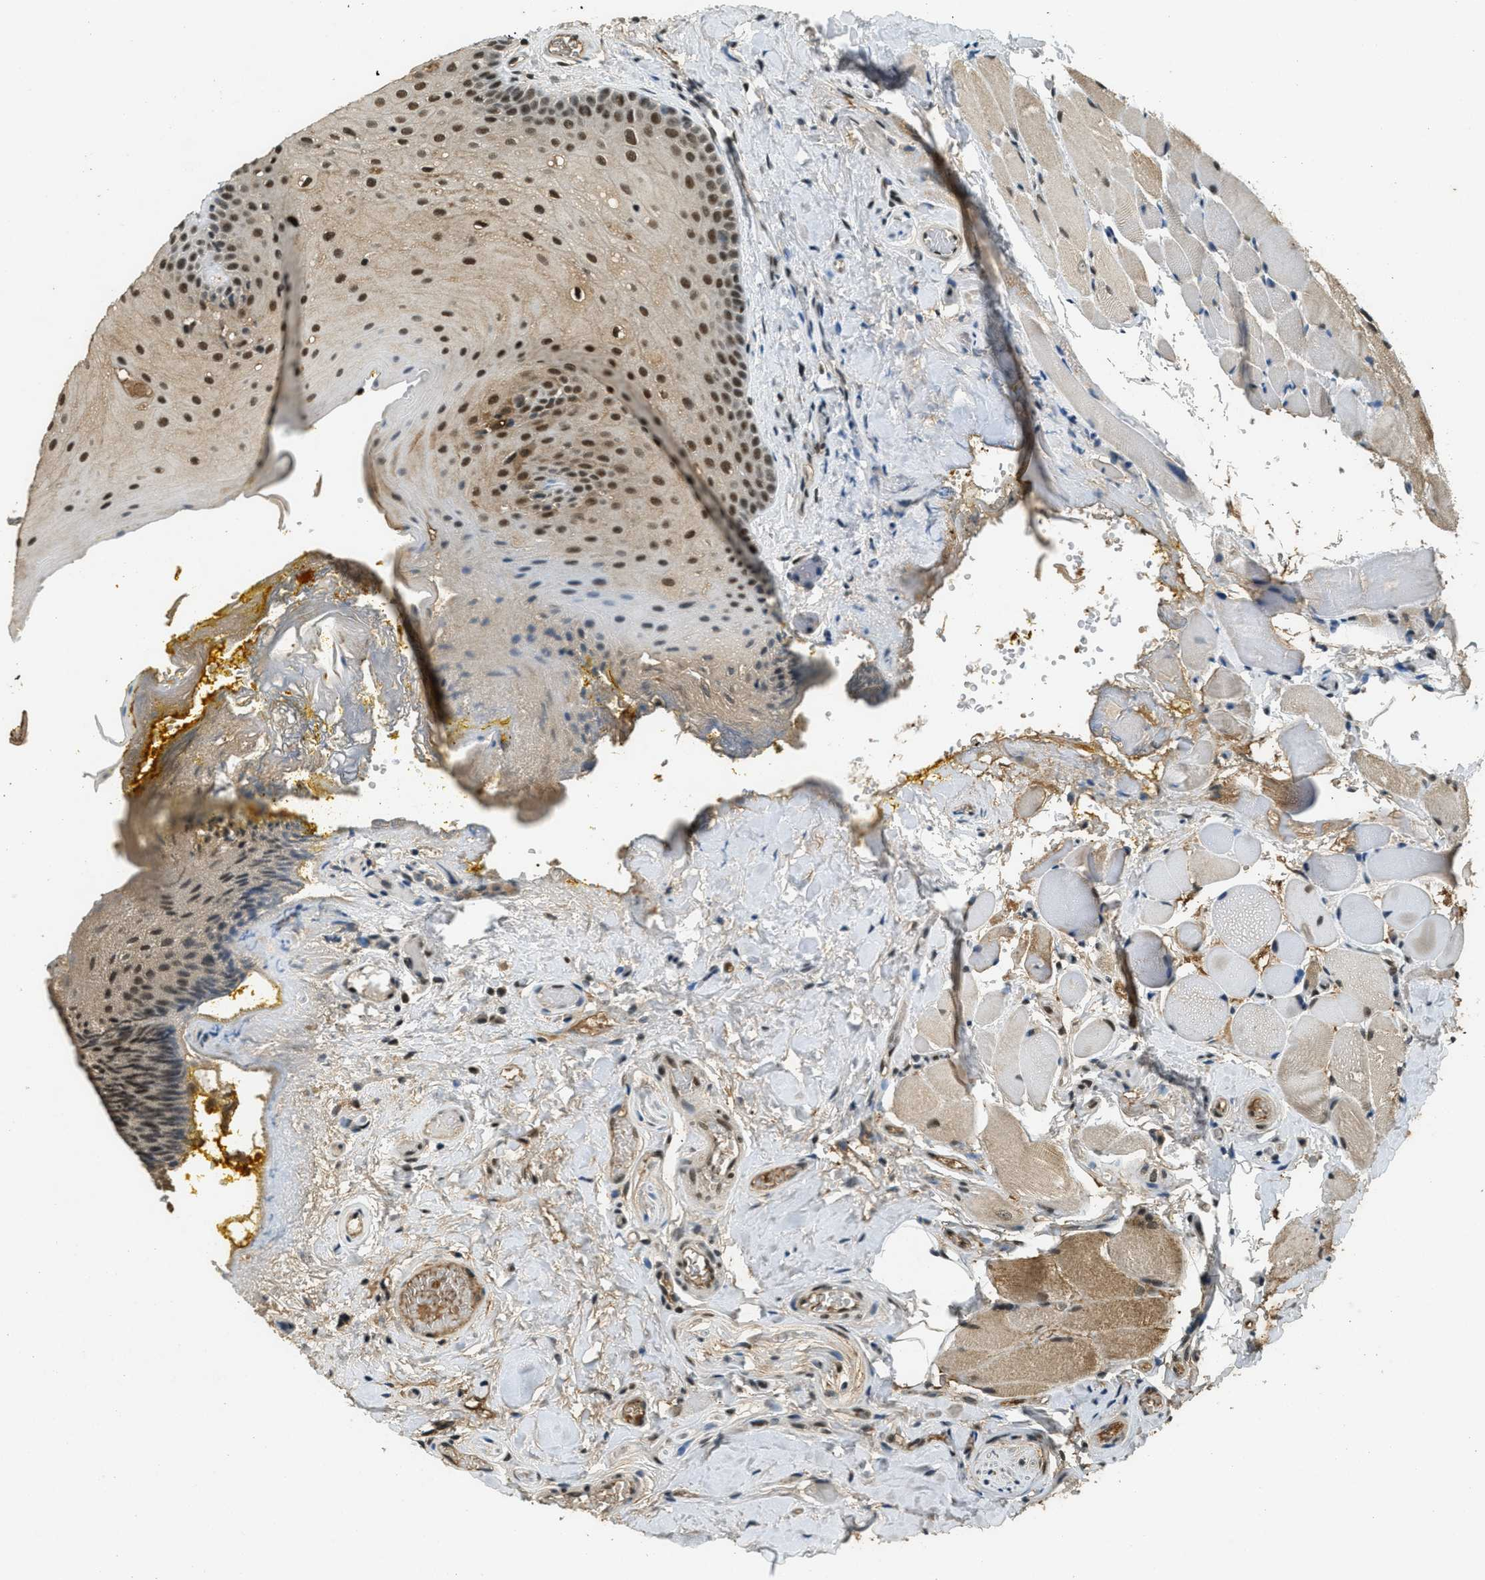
{"staining": {"intensity": "strong", "quantity": ">75%", "location": "cytoplasmic/membranous,nuclear"}, "tissue": "oral mucosa", "cell_type": "Squamous epithelial cells", "image_type": "normal", "snomed": [{"axis": "morphology", "description": "Normal tissue, NOS"}, {"axis": "topography", "description": "Oral tissue"}], "caption": "Immunohistochemistry (IHC) photomicrograph of normal oral mucosa: human oral mucosa stained using immunohistochemistry demonstrates high levels of strong protein expression localized specifically in the cytoplasmic/membranous,nuclear of squamous epithelial cells, appearing as a cytoplasmic/membranous,nuclear brown color.", "gene": "ZNF148", "patient": {"sex": "male", "age": 54}}